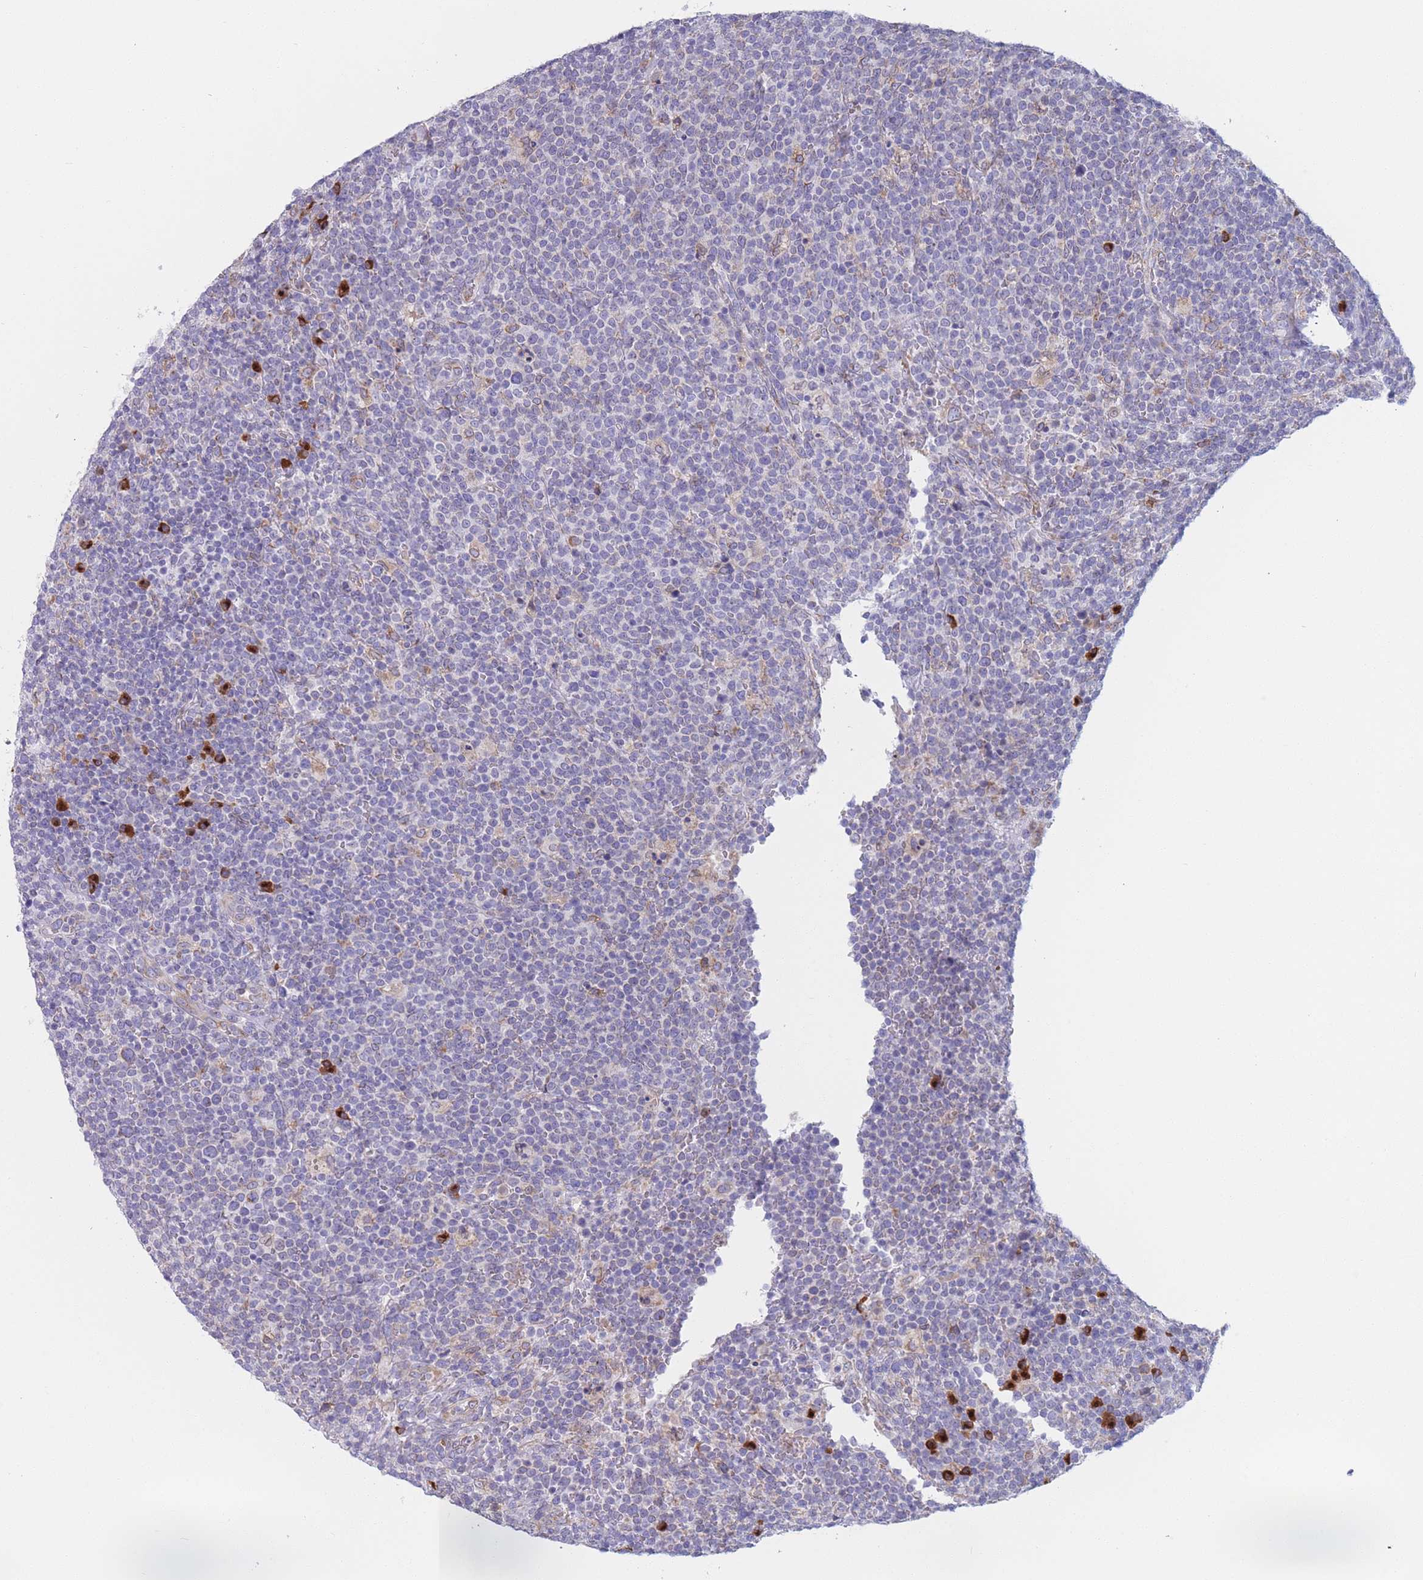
{"staining": {"intensity": "negative", "quantity": "none", "location": "none"}, "tissue": "lymphoma", "cell_type": "Tumor cells", "image_type": "cancer", "snomed": [{"axis": "morphology", "description": "Malignant lymphoma, non-Hodgkin's type, High grade"}, {"axis": "topography", "description": "Lymph node"}], "caption": "Immunohistochemical staining of high-grade malignant lymphoma, non-Hodgkin's type shows no significant expression in tumor cells. Nuclei are stained in blue.", "gene": "MRPL30", "patient": {"sex": "male", "age": 61}}